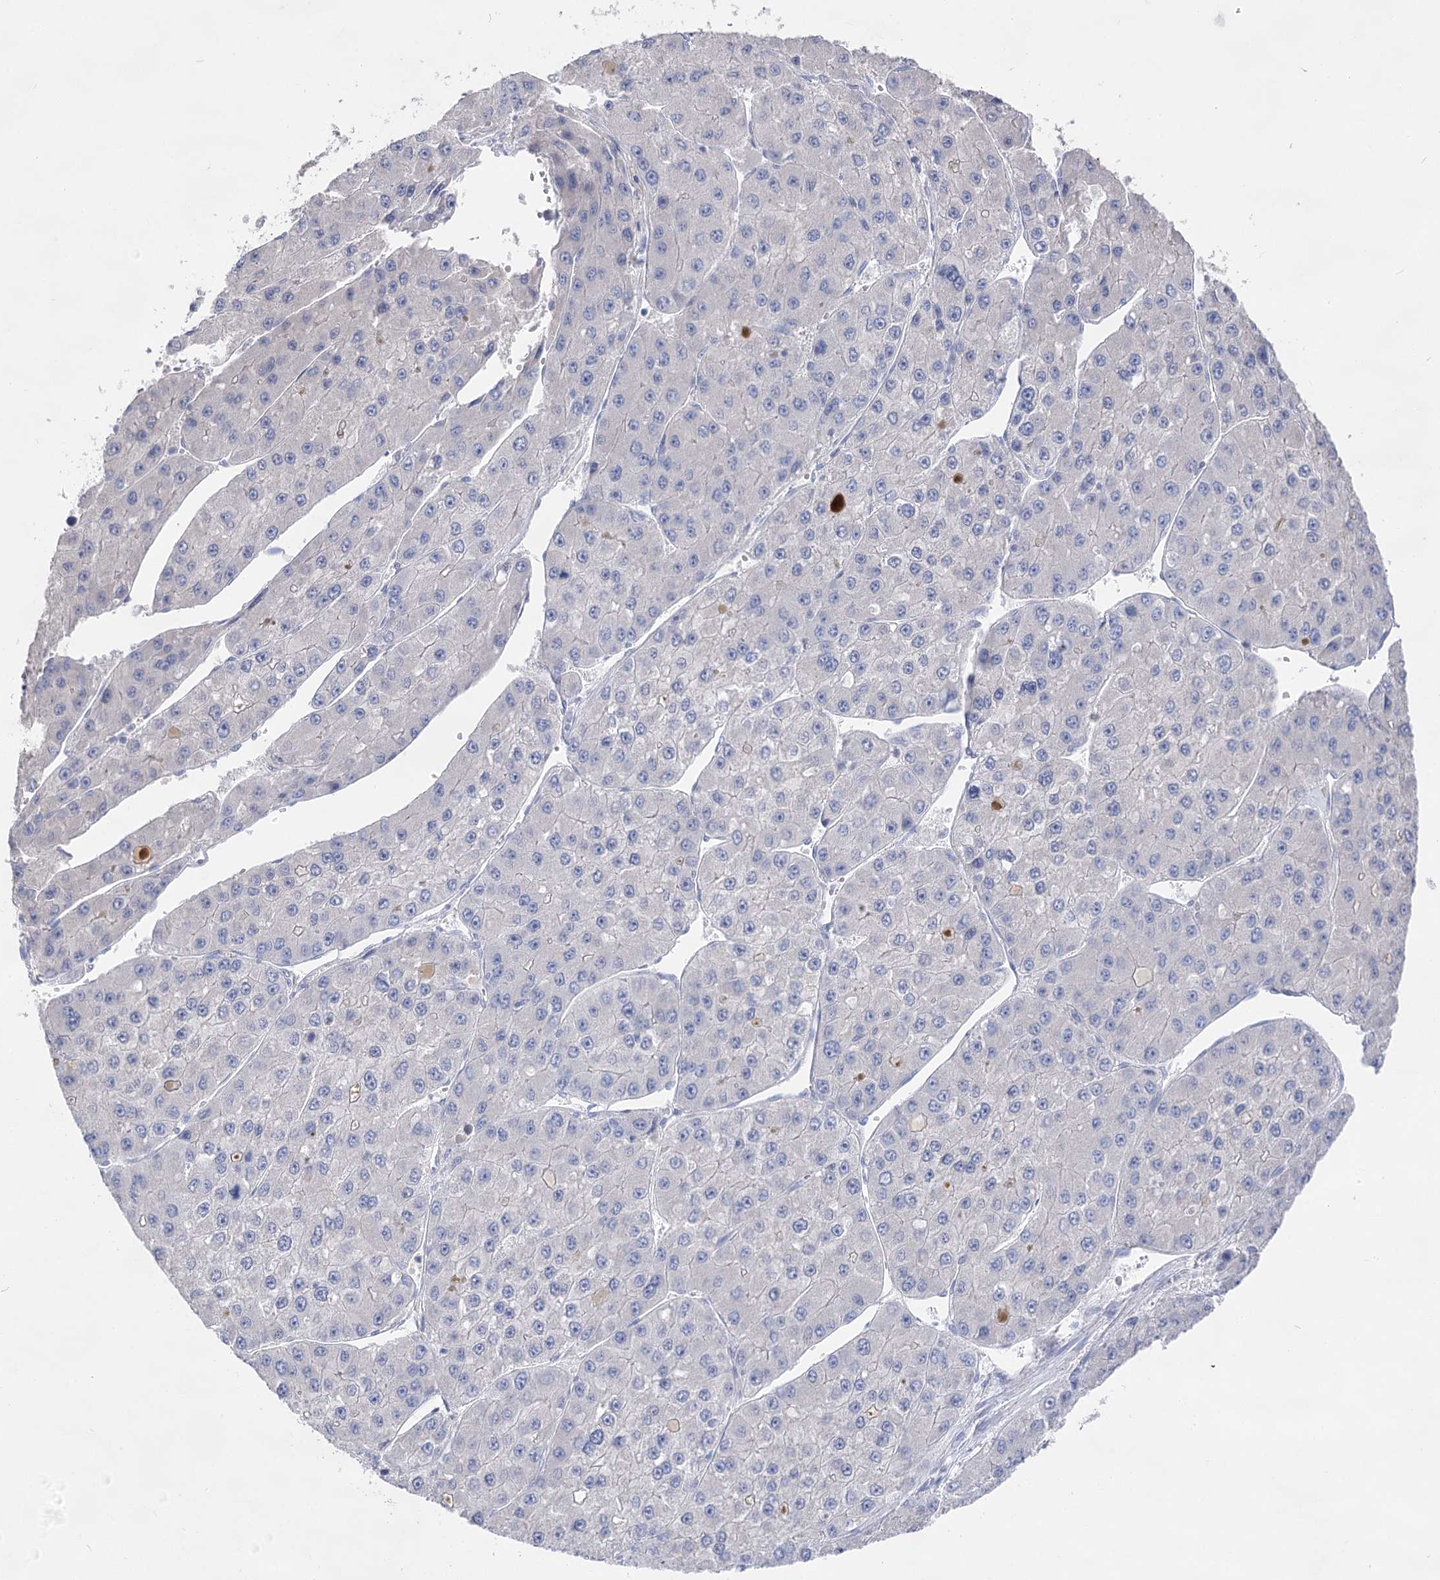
{"staining": {"intensity": "negative", "quantity": "none", "location": "none"}, "tissue": "liver cancer", "cell_type": "Tumor cells", "image_type": "cancer", "snomed": [{"axis": "morphology", "description": "Carcinoma, Hepatocellular, NOS"}, {"axis": "topography", "description": "Liver"}], "caption": "Immunohistochemical staining of human liver hepatocellular carcinoma demonstrates no significant staining in tumor cells. (DAB IHC with hematoxylin counter stain).", "gene": "NRAP", "patient": {"sex": "female", "age": 73}}